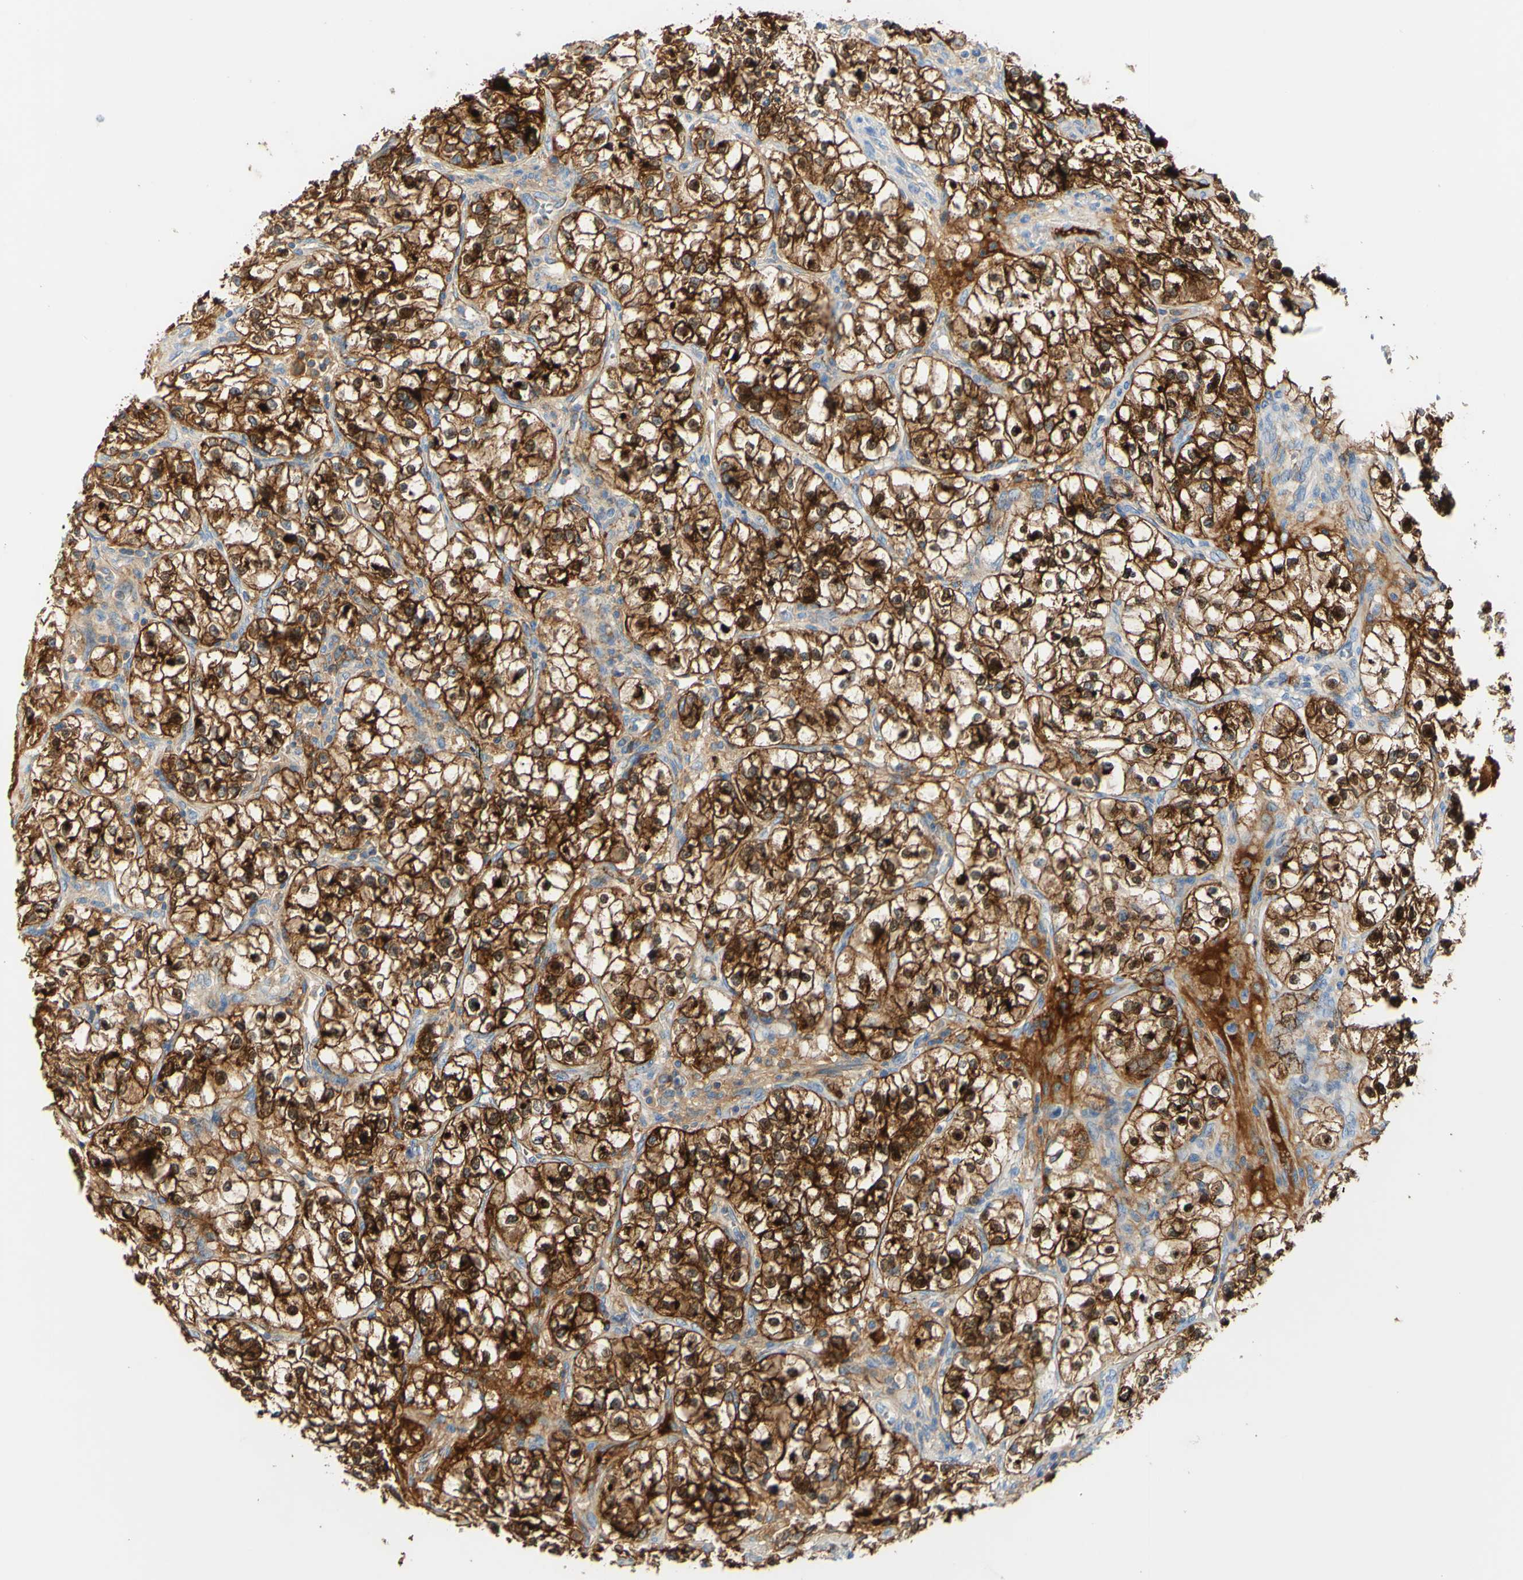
{"staining": {"intensity": "strong", "quantity": ">75%", "location": "cytoplasmic/membranous,nuclear"}, "tissue": "renal cancer", "cell_type": "Tumor cells", "image_type": "cancer", "snomed": [{"axis": "morphology", "description": "Adenocarcinoma, NOS"}, {"axis": "topography", "description": "Kidney"}], "caption": "Human renal adenocarcinoma stained with a protein marker demonstrates strong staining in tumor cells.", "gene": "PIGR", "patient": {"sex": "female", "age": 57}}